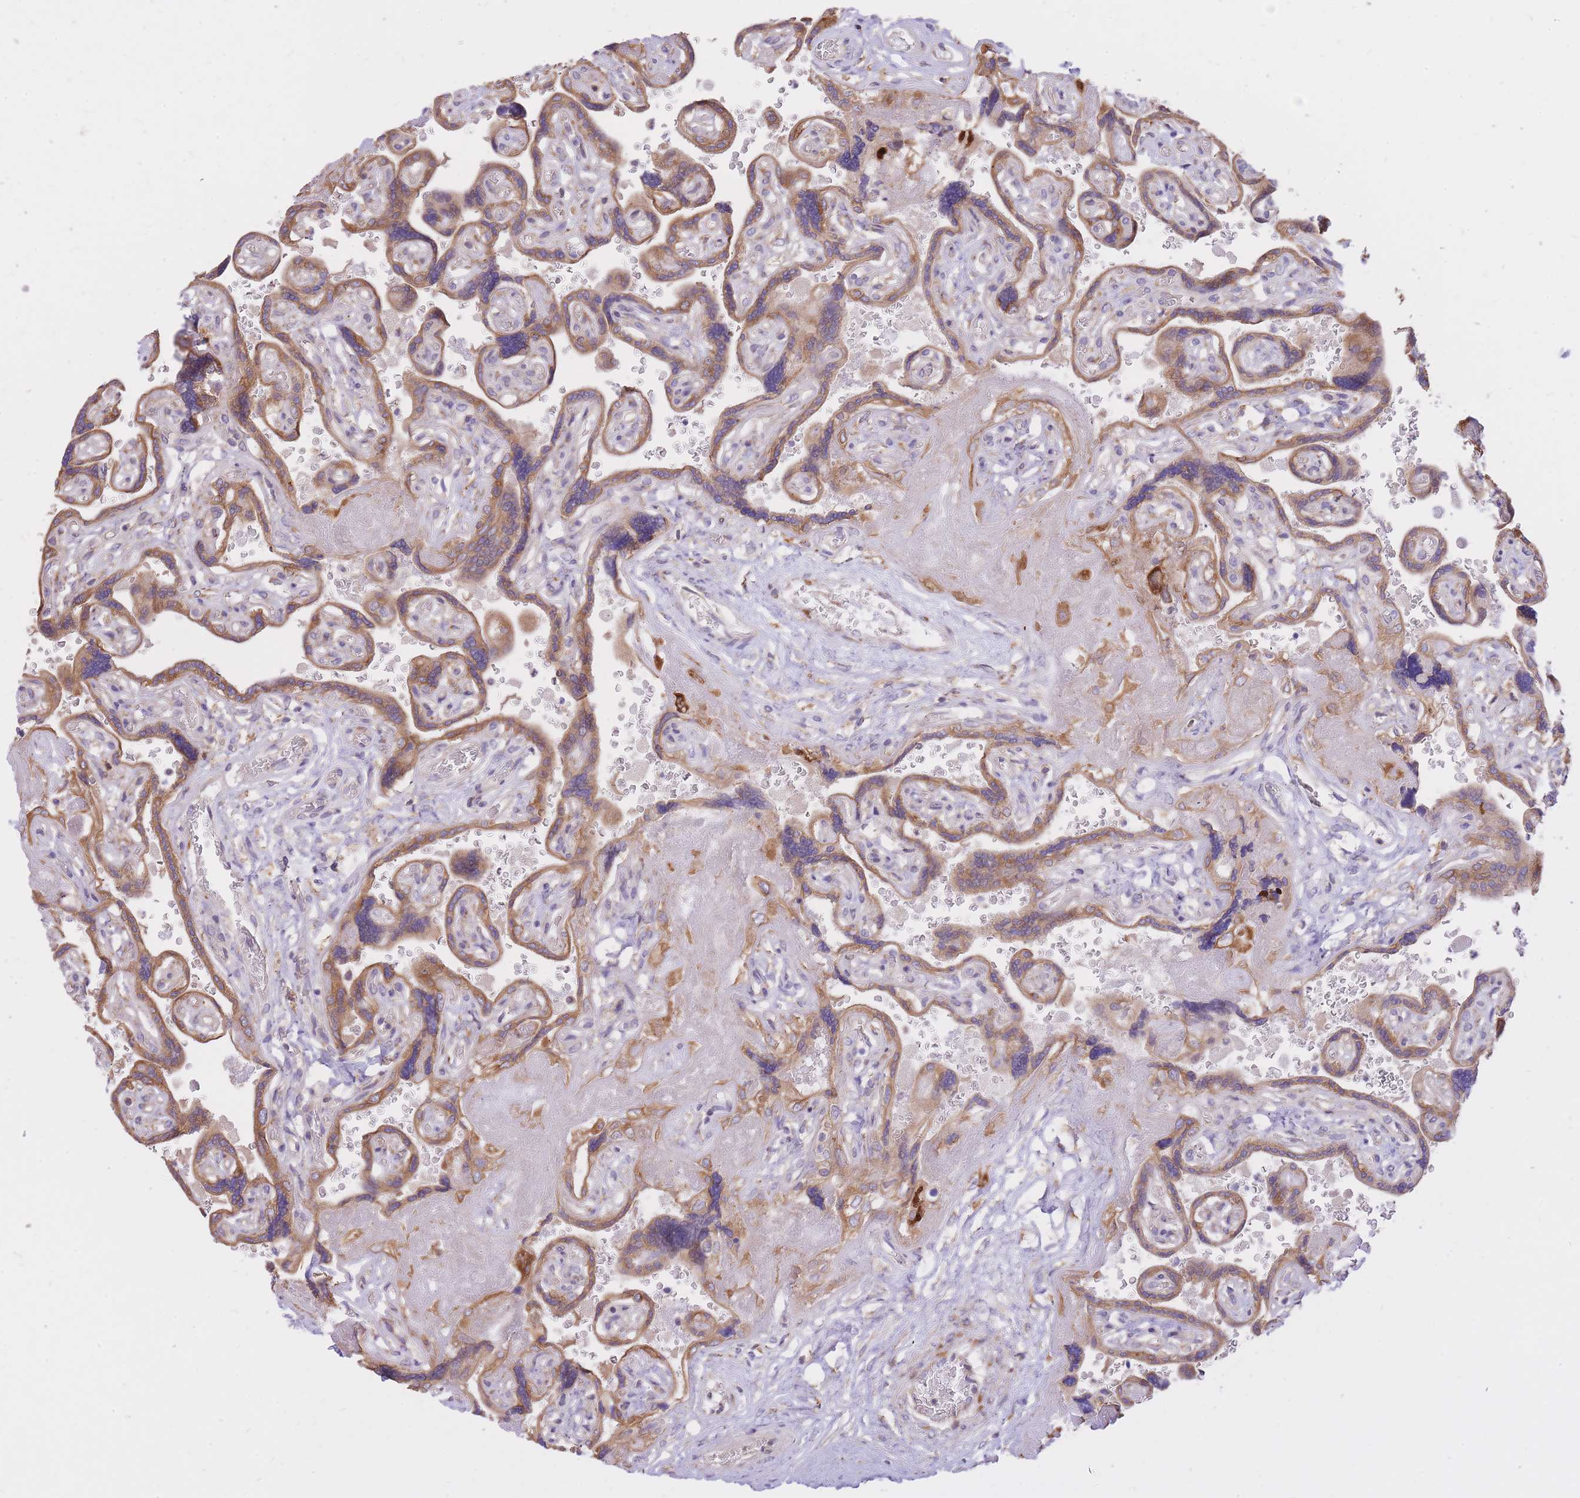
{"staining": {"intensity": "moderate", "quantity": ">75%", "location": "cytoplasmic/membranous"}, "tissue": "placenta", "cell_type": "Decidual cells", "image_type": "normal", "snomed": [{"axis": "morphology", "description": "Normal tissue, NOS"}, {"axis": "topography", "description": "Placenta"}], "caption": "This is a micrograph of immunohistochemistry staining of unremarkable placenta, which shows moderate positivity in the cytoplasmic/membranous of decidual cells.", "gene": "GBP7", "patient": {"sex": "female", "age": 32}}